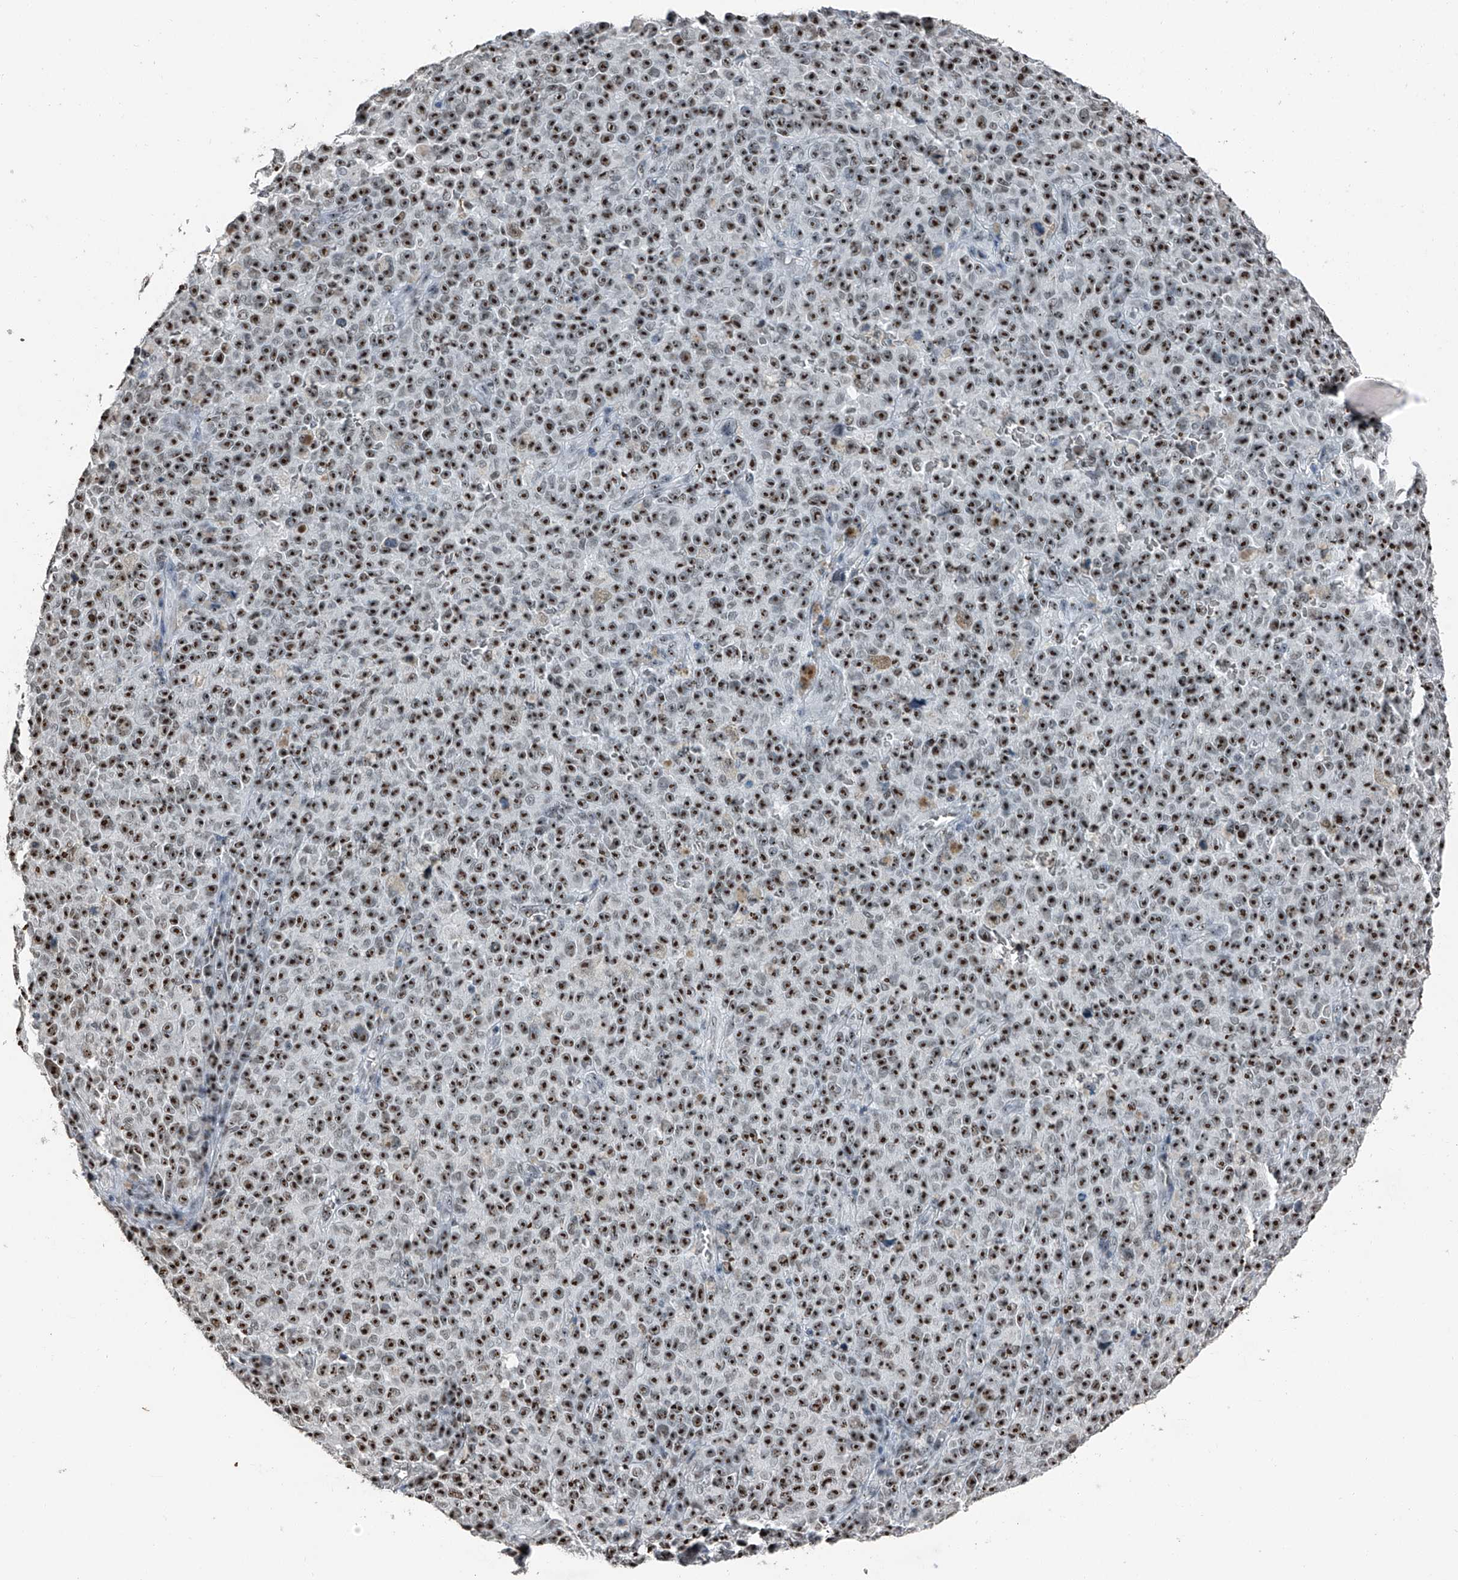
{"staining": {"intensity": "strong", "quantity": ">75%", "location": "nuclear"}, "tissue": "melanoma", "cell_type": "Tumor cells", "image_type": "cancer", "snomed": [{"axis": "morphology", "description": "Malignant melanoma, NOS"}, {"axis": "topography", "description": "Skin"}], "caption": "Brown immunohistochemical staining in human malignant melanoma shows strong nuclear expression in about >75% of tumor cells.", "gene": "TCOF1", "patient": {"sex": "female", "age": 82}}